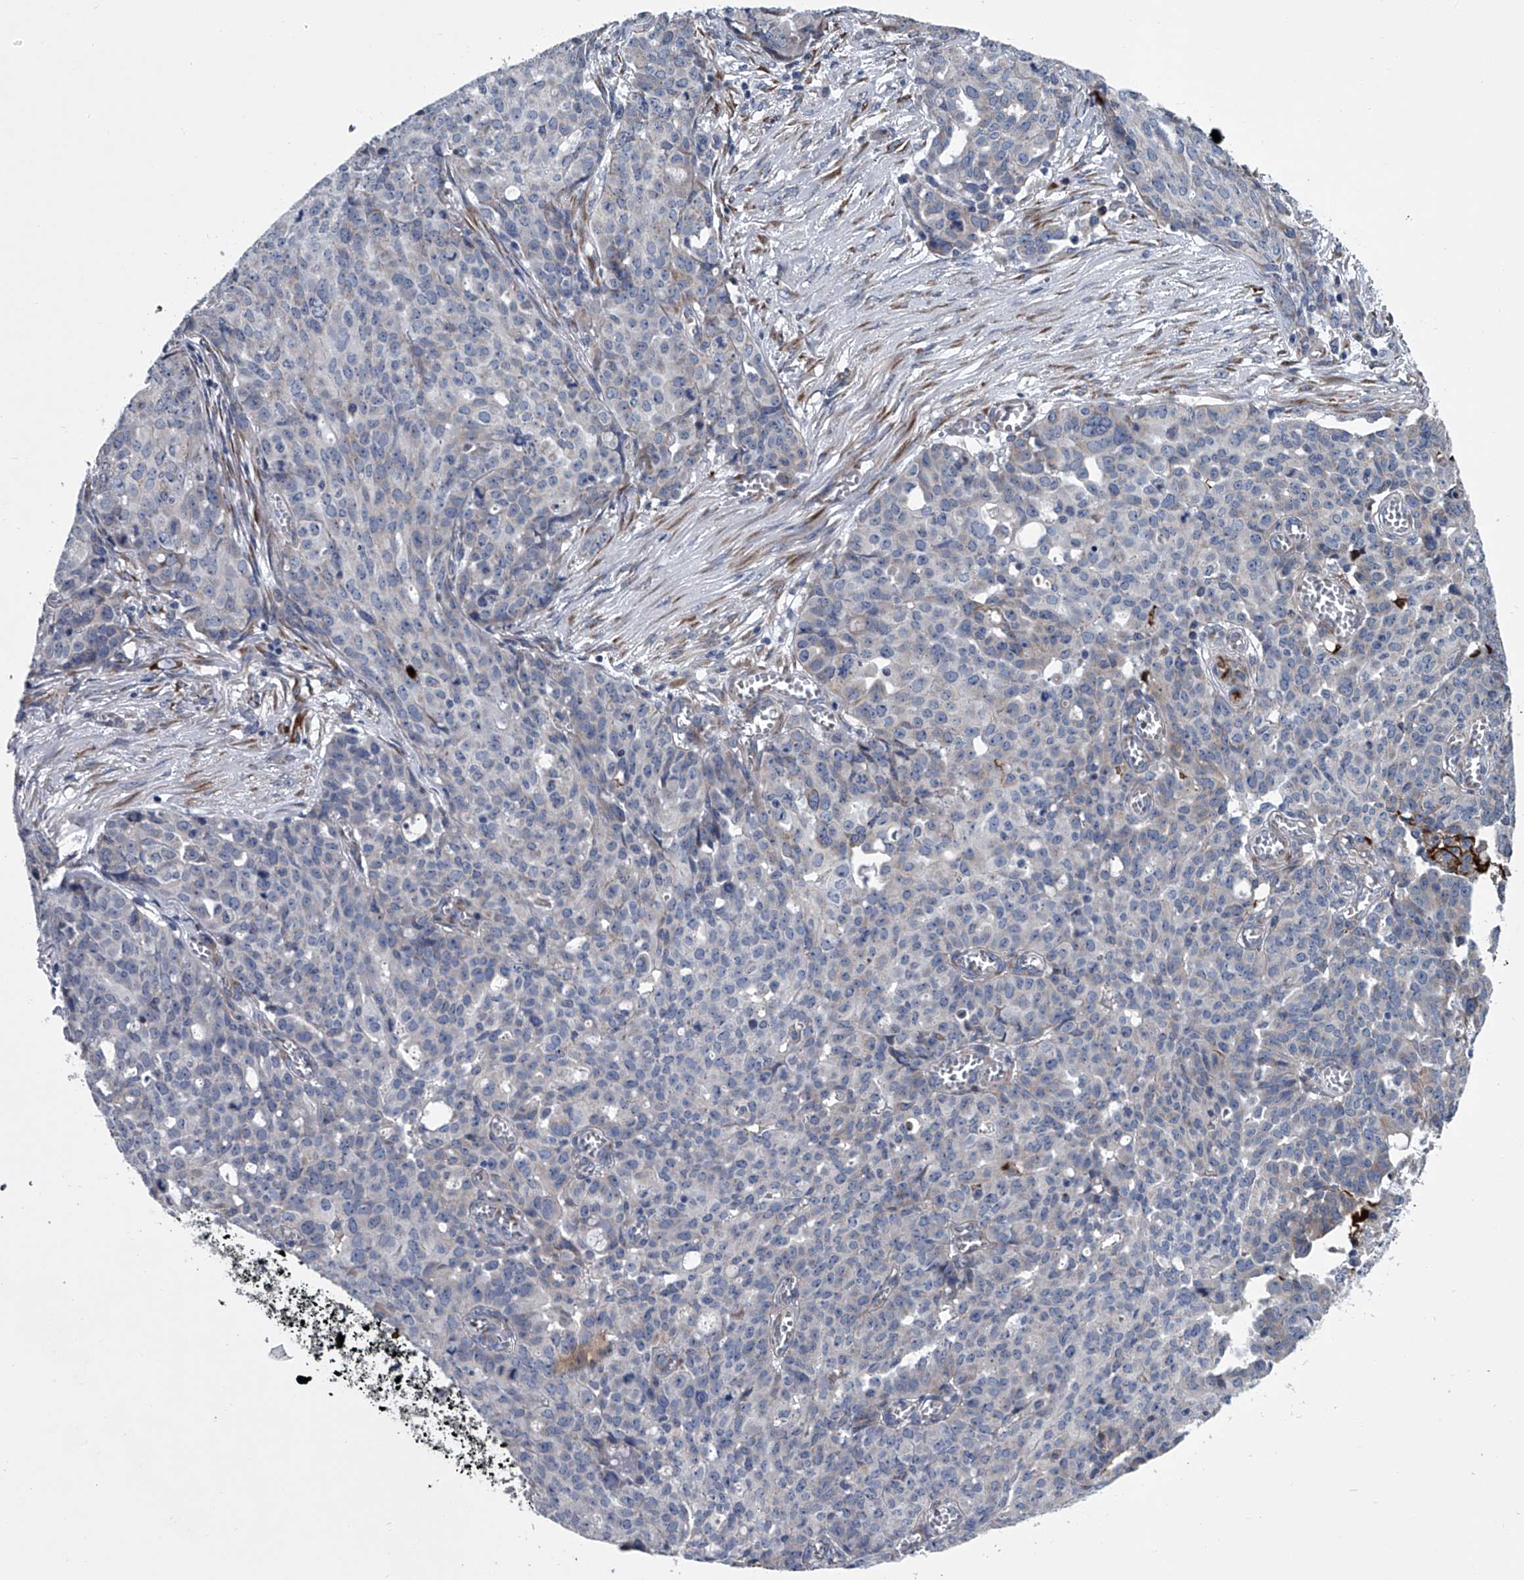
{"staining": {"intensity": "negative", "quantity": "none", "location": "none"}, "tissue": "ovarian cancer", "cell_type": "Tumor cells", "image_type": "cancer", "snomed": [{"axis": "morphology", "description": "Cystadenocarcinoma, serous, NOS"}, {"axis": "topography", "description": "Soft tissue"}, {"axis": "topography", "description": "Ovary"}], "caption": "Tumor cells show no significant protein expression in ovarian serous cystadenocarcinoma. Nuclei are stained in blue.", "gene": "ABCG1", "patient": {"sex": "female", "age": 57}}